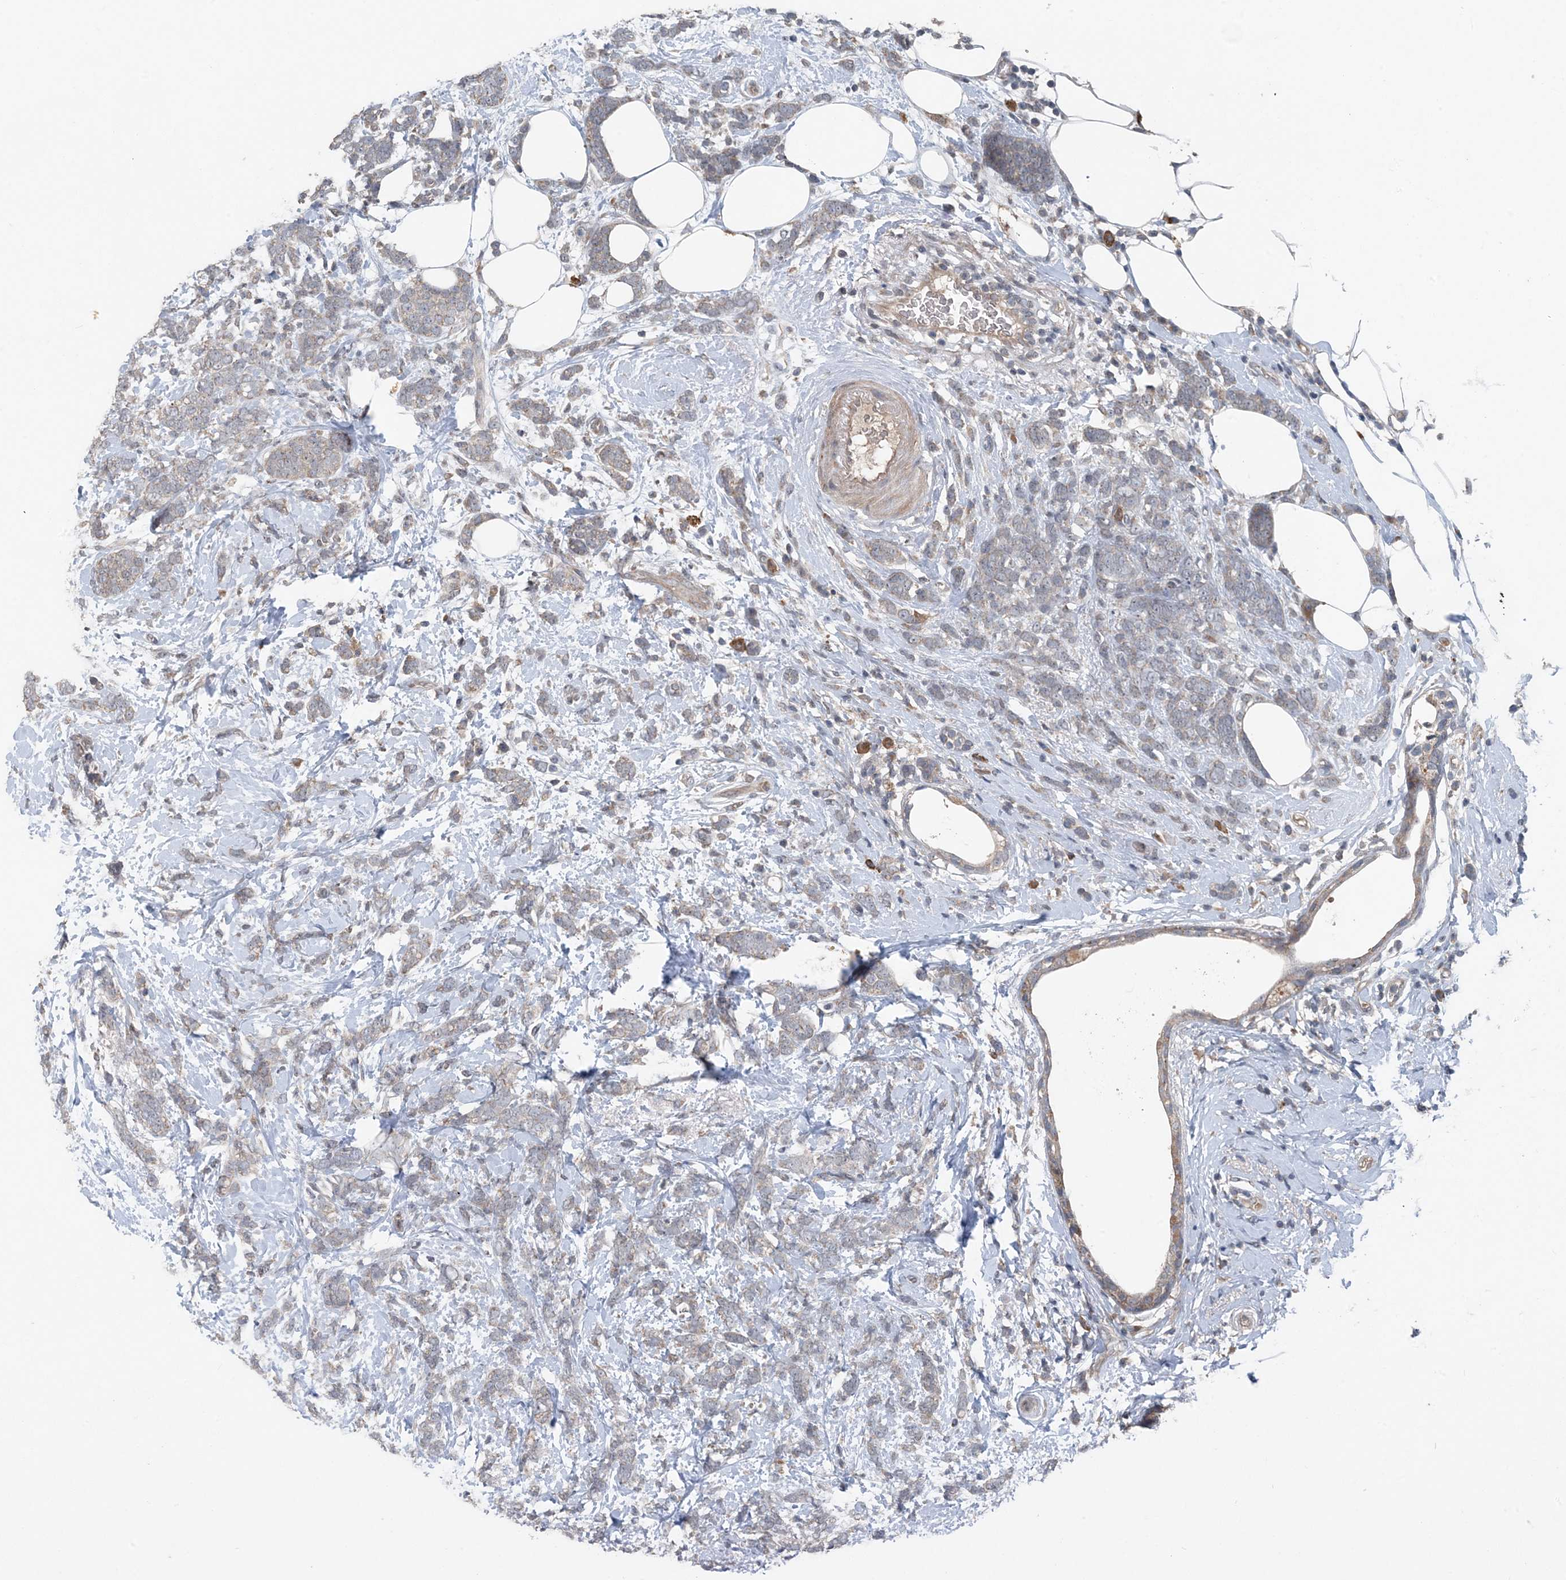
{"staining": {"intensity": "negative", "quantity": "none", "location": "none"}, "tissue": "breast cancer", "cell_type": "Tumor cells", "image_type": "cancer", "snomed": [{"axis": "morphology", "description": "Lobular carcinoma"}, {"axis": "topography", "description": "Breast"}], "caption": "Immunohistochemistry photomicrograph of breast cancer (lobular carcinoma) stained for a protein (brown), which exhibits no expression in tumor cells.", "gene": "MYO9B", "patient": {"sex": "female", "age": 58}}